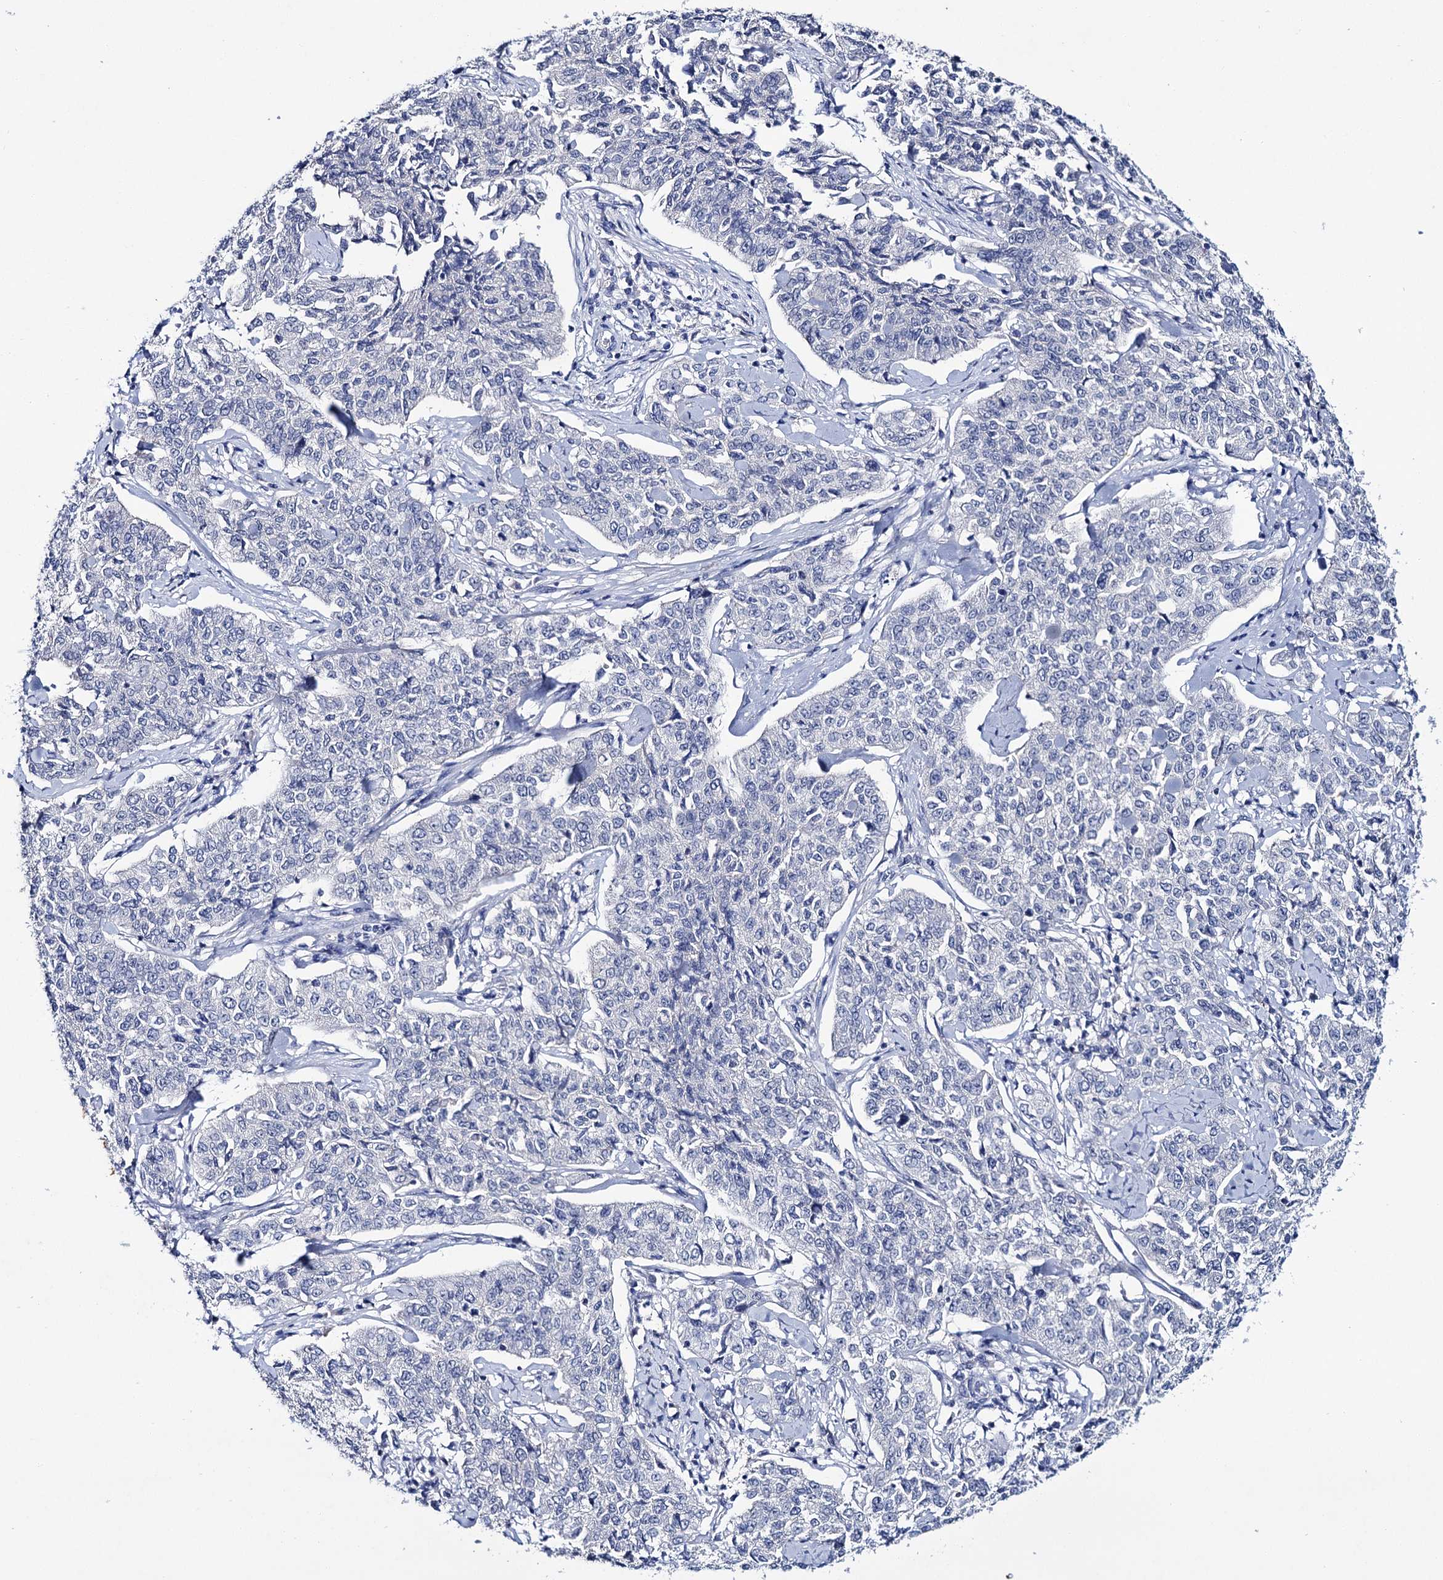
{"staining": {"intensity": "negative", "quantity": "none", "location": "none"}, "tissue": "cervical cancer", "cell_type": "Tumor cells", "image_type": "cancer", "snomed": [{"axis": "morphology", "description": "Squamous cell carcinoma, NOS"}, {"axis": "topography", "description": "Cervix"}], "caption": "Immunohistochemistry of human cervical cancer reveals no positivity in tumor cells.", "gene": "LYZL4", "patient": {"sex": "female", "age": 35}}